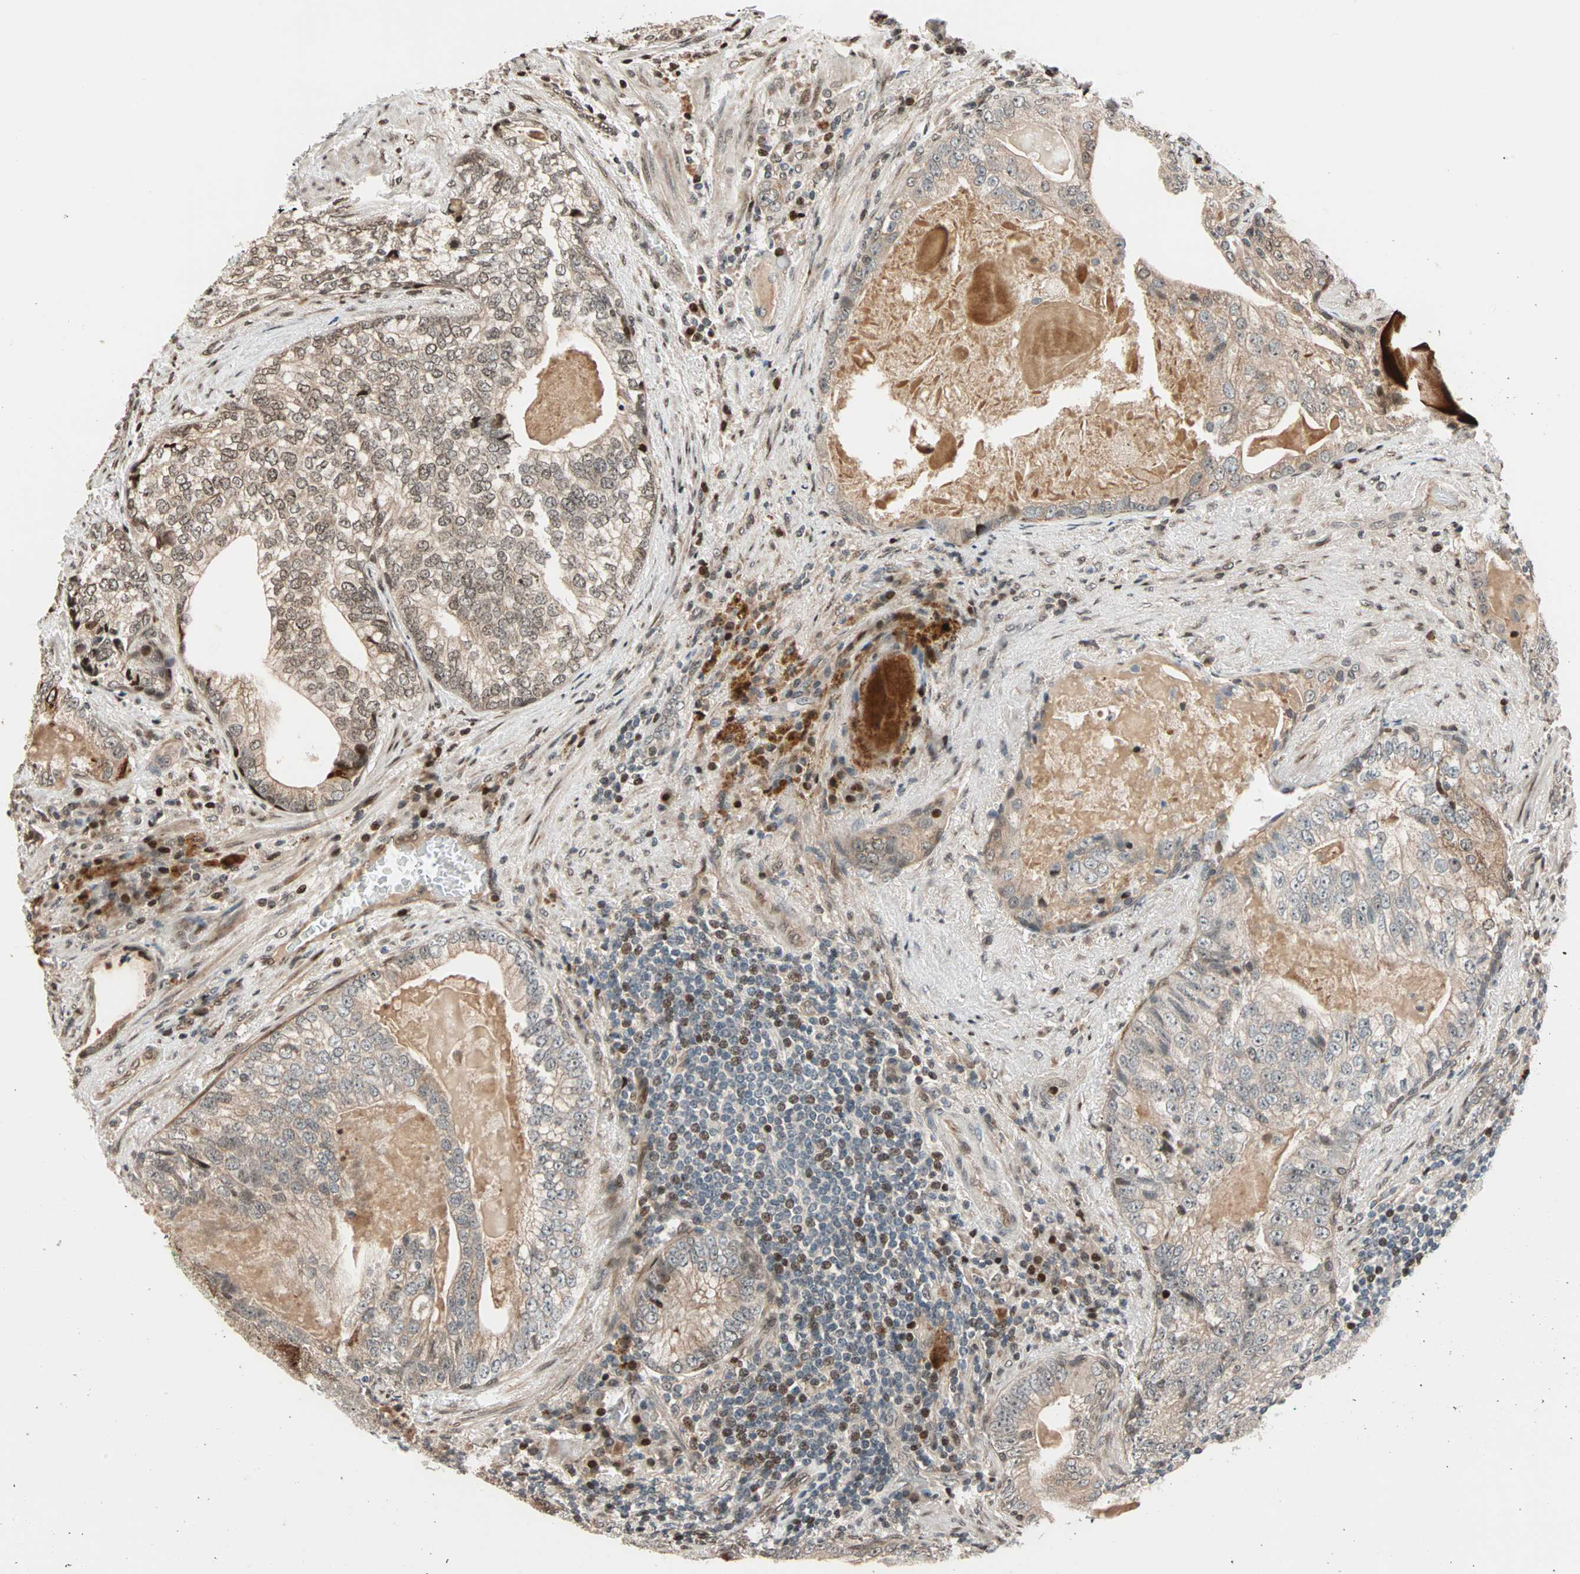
{"staining": {"intensity": "weak", "quantity": ">75%", "location": "cytoplasmic/membranous,nuclear"}, "tissue": "prostate cancer", "cell_type": "Tumor cells", "image_type": "cancer", "snomed": [{"axis": "morphology", "description": "Adenocarcinoma, High grade"}, {"axis": "topography", "description": "Prostate"}], "caption": "Protein expression analysis of human prostate high-grade adenocarcinoma reveals weak cytoplasmic/membranous and nuclear staining in approximately >75% of tumor cells.", "gene": "HECW1", "patient": {"sex": "male", "age": 66}}